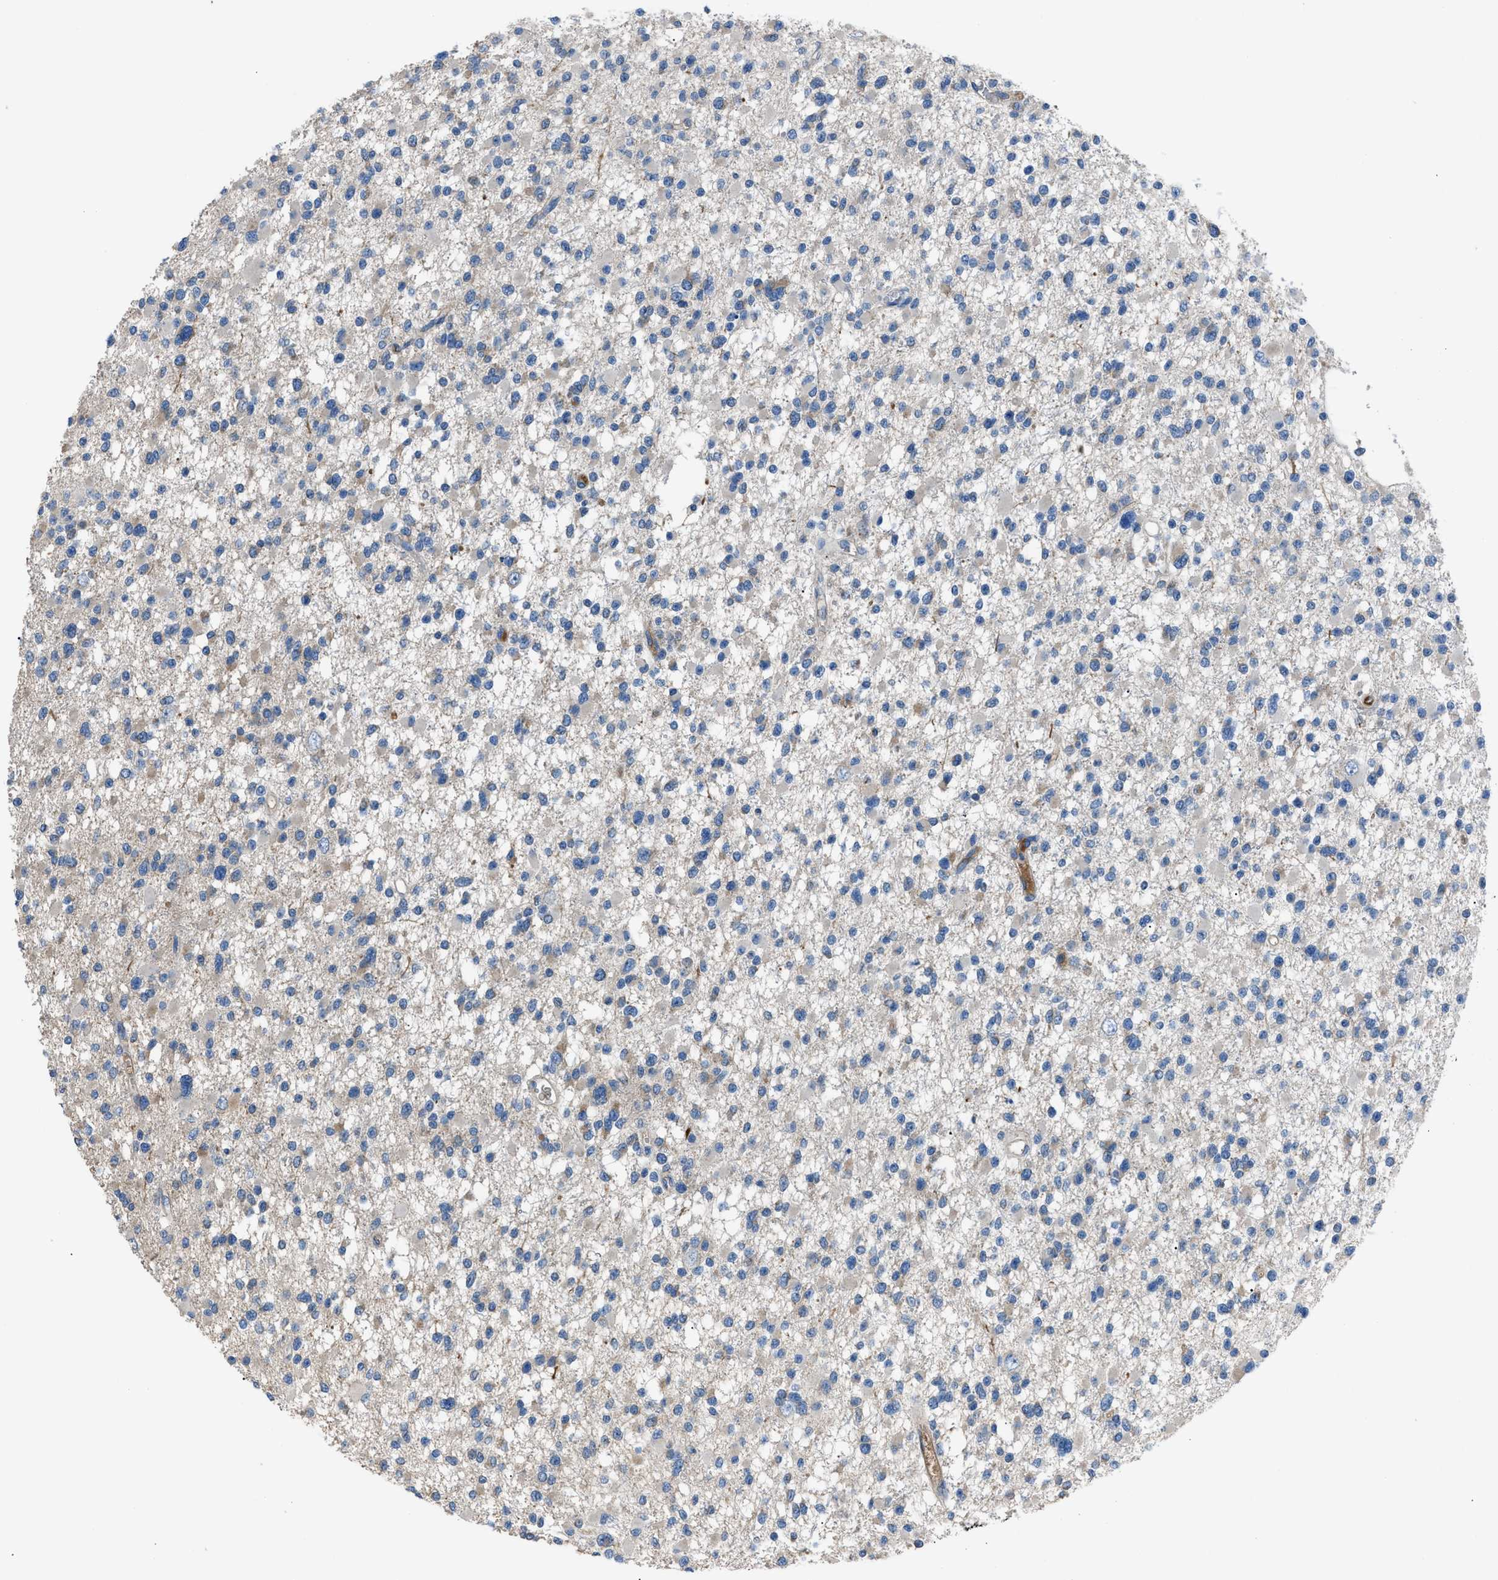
{"staining": {"intensity": "weak", "quantity": "<25%", "location": "cytoplasmic/membranous"}, "tissue": "glioma", "cell_type": "Tumor cells", "image_type": "cancer", "snomed": [{"axis": "morphology", "description": "Glioma, malignant, Low grade"}, {"axis": "topography", "description": "Brain"}], "caption": "DAB (3,3'-diaminobenzidine) immunohistochemical staining of human low-grade glioma (malignant) reveals no significant positivity in tumor cells. (Brightfield microscopy of DAB immunohistochemistry (IHC) at high magnification).", "gene": "SGCZ", "patient": {"sex": "female", "age": 22}}